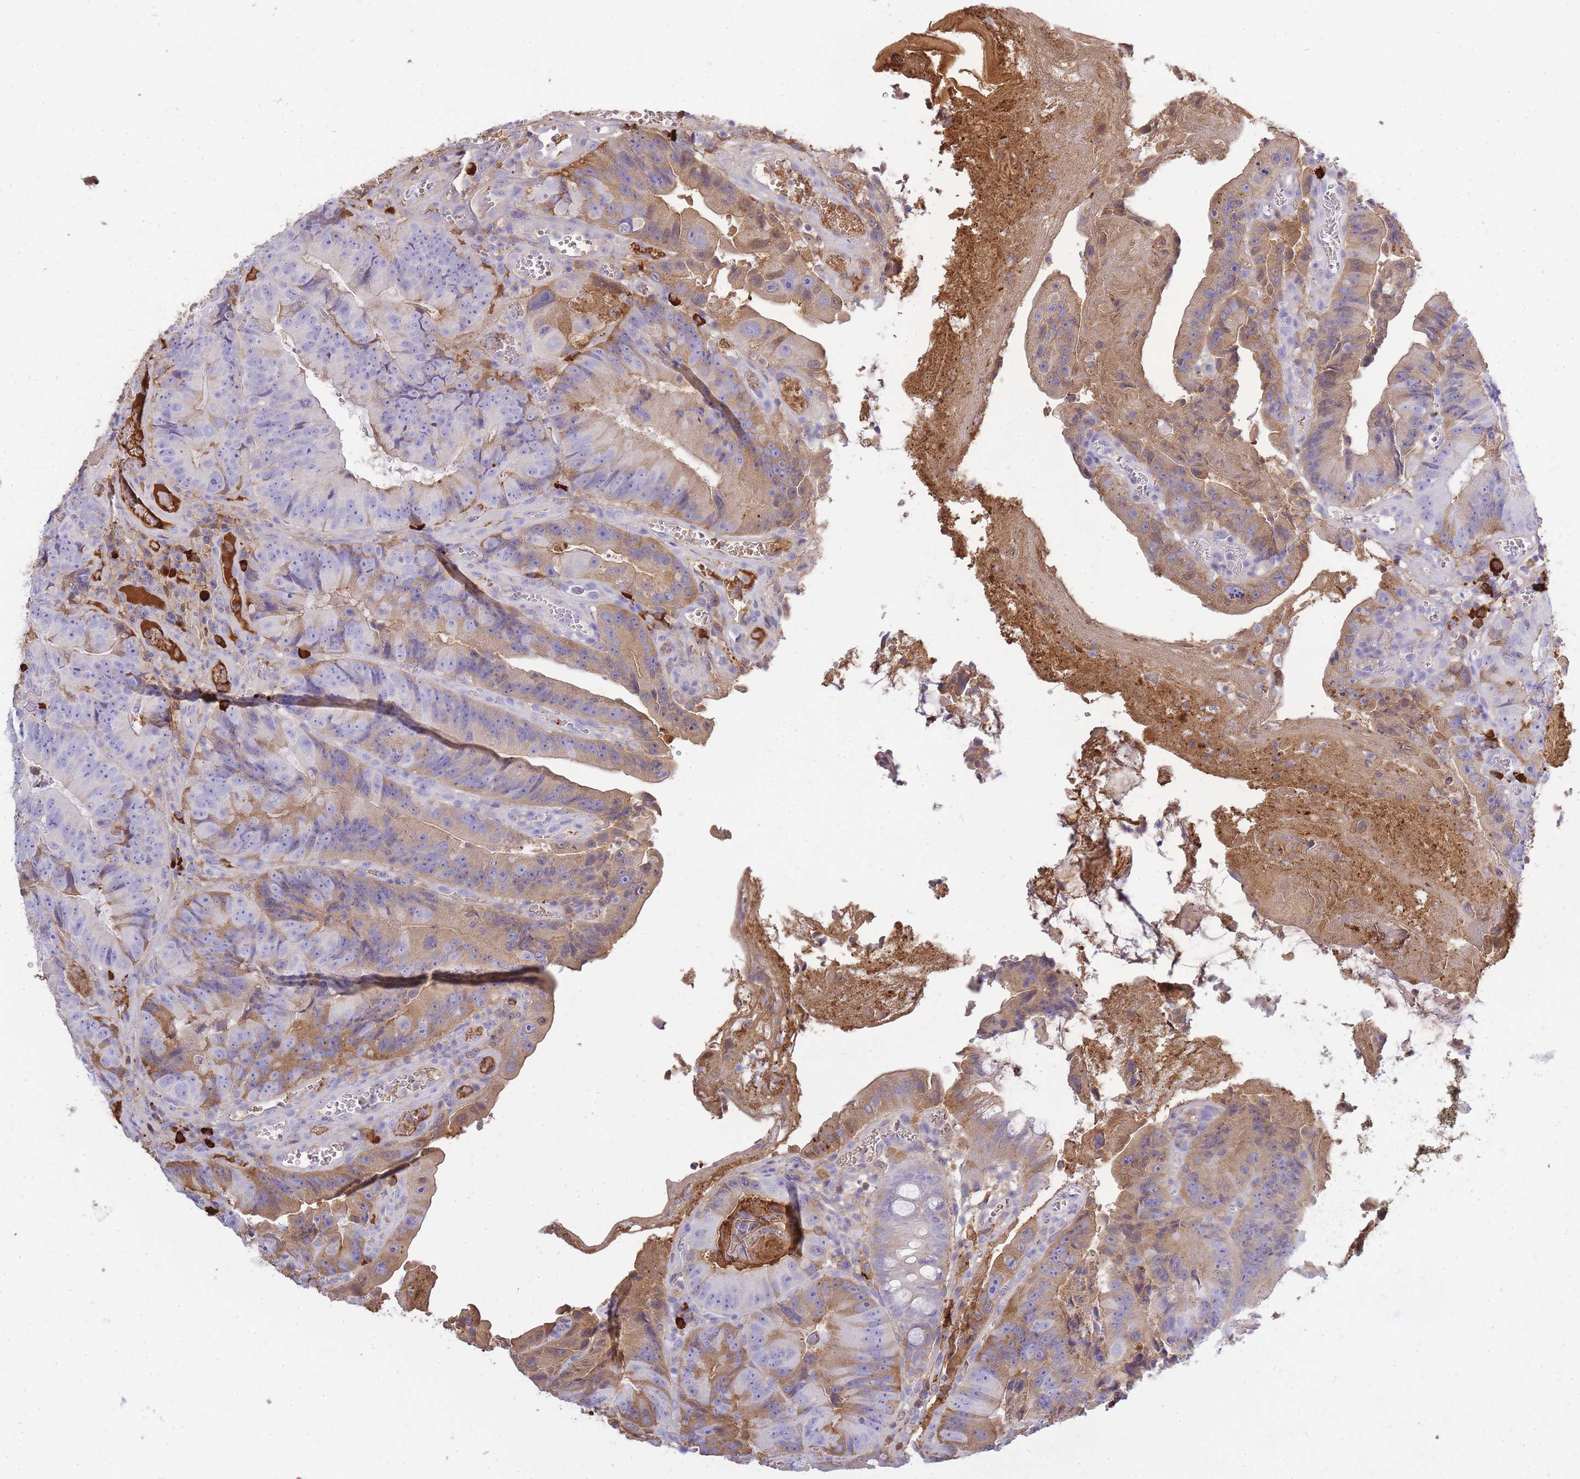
{"staining": {"intensity": "moderate", "quantity": "<25%", "location": "cytoplasmic/membranous"}, "tissue": "colorectal cancer", "cell_type": "Tumor cells", "image_type": "cancer", "snomed": [{"axis": "morphology", "description": "Adenocarcinoma, NOS"}, {"axis": "topography", "description": "Colon"}], "caption": "Immunohistochemistry of human adenocarcinoma (colorectal) shows low levels of moderate cytoplasmic/membranous expression in about <25% of tumor cells.", "gene": "IGKV1D-42", "patient": {"sex": "female", "age": 86}}